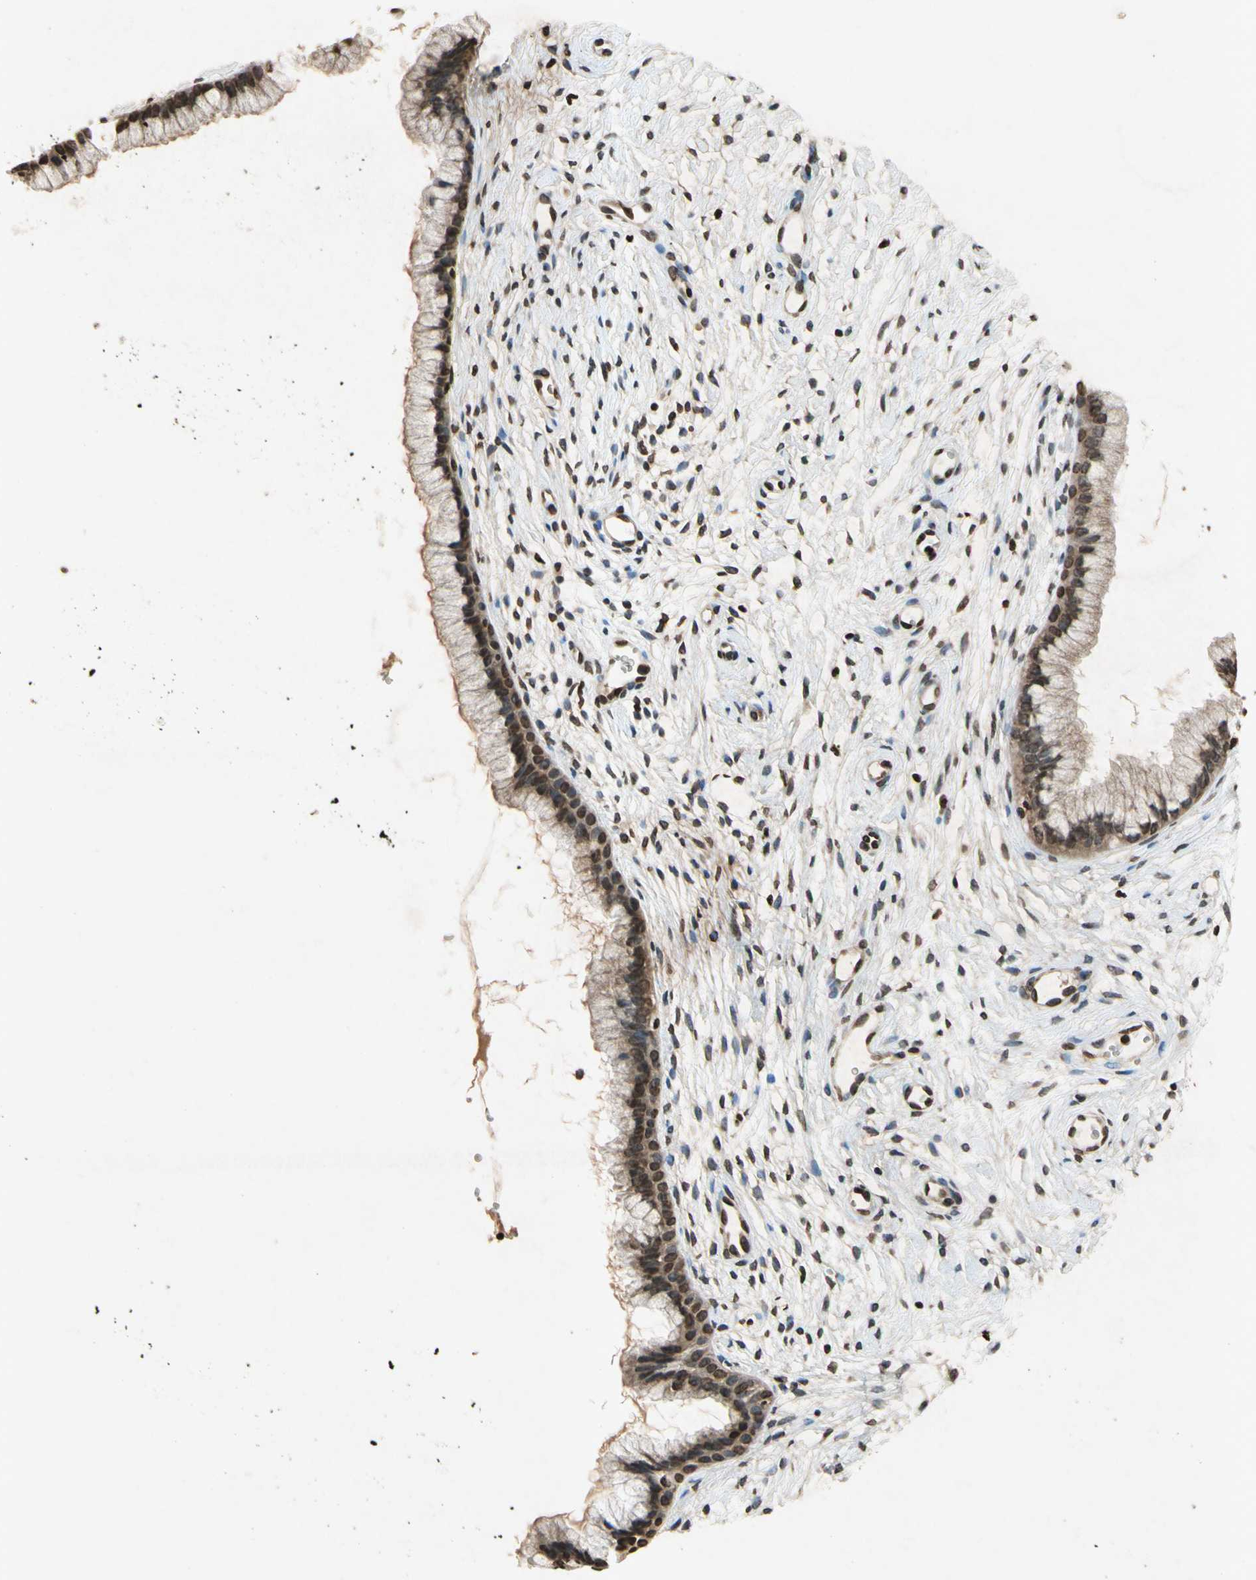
{"staining": {"intensity": "moderate", "quantity": ">75%", "location": "nuclear"}, "tissue": "cervix", "cell_type": "Glandular cells", "image_type": "normal", "snomed": [{"axis": "morphology", "description": "Normal tissue, NOS"}, {"axis": "topography", "description": "Cervix"}], "caption": "Brown immunohistochemical staining in unremarkable cervix shows moderate nuclear expression in approximately >75% of glandular cells.", "gene": "HOXB3", "patient": {"sex": "female", "age": 39}}